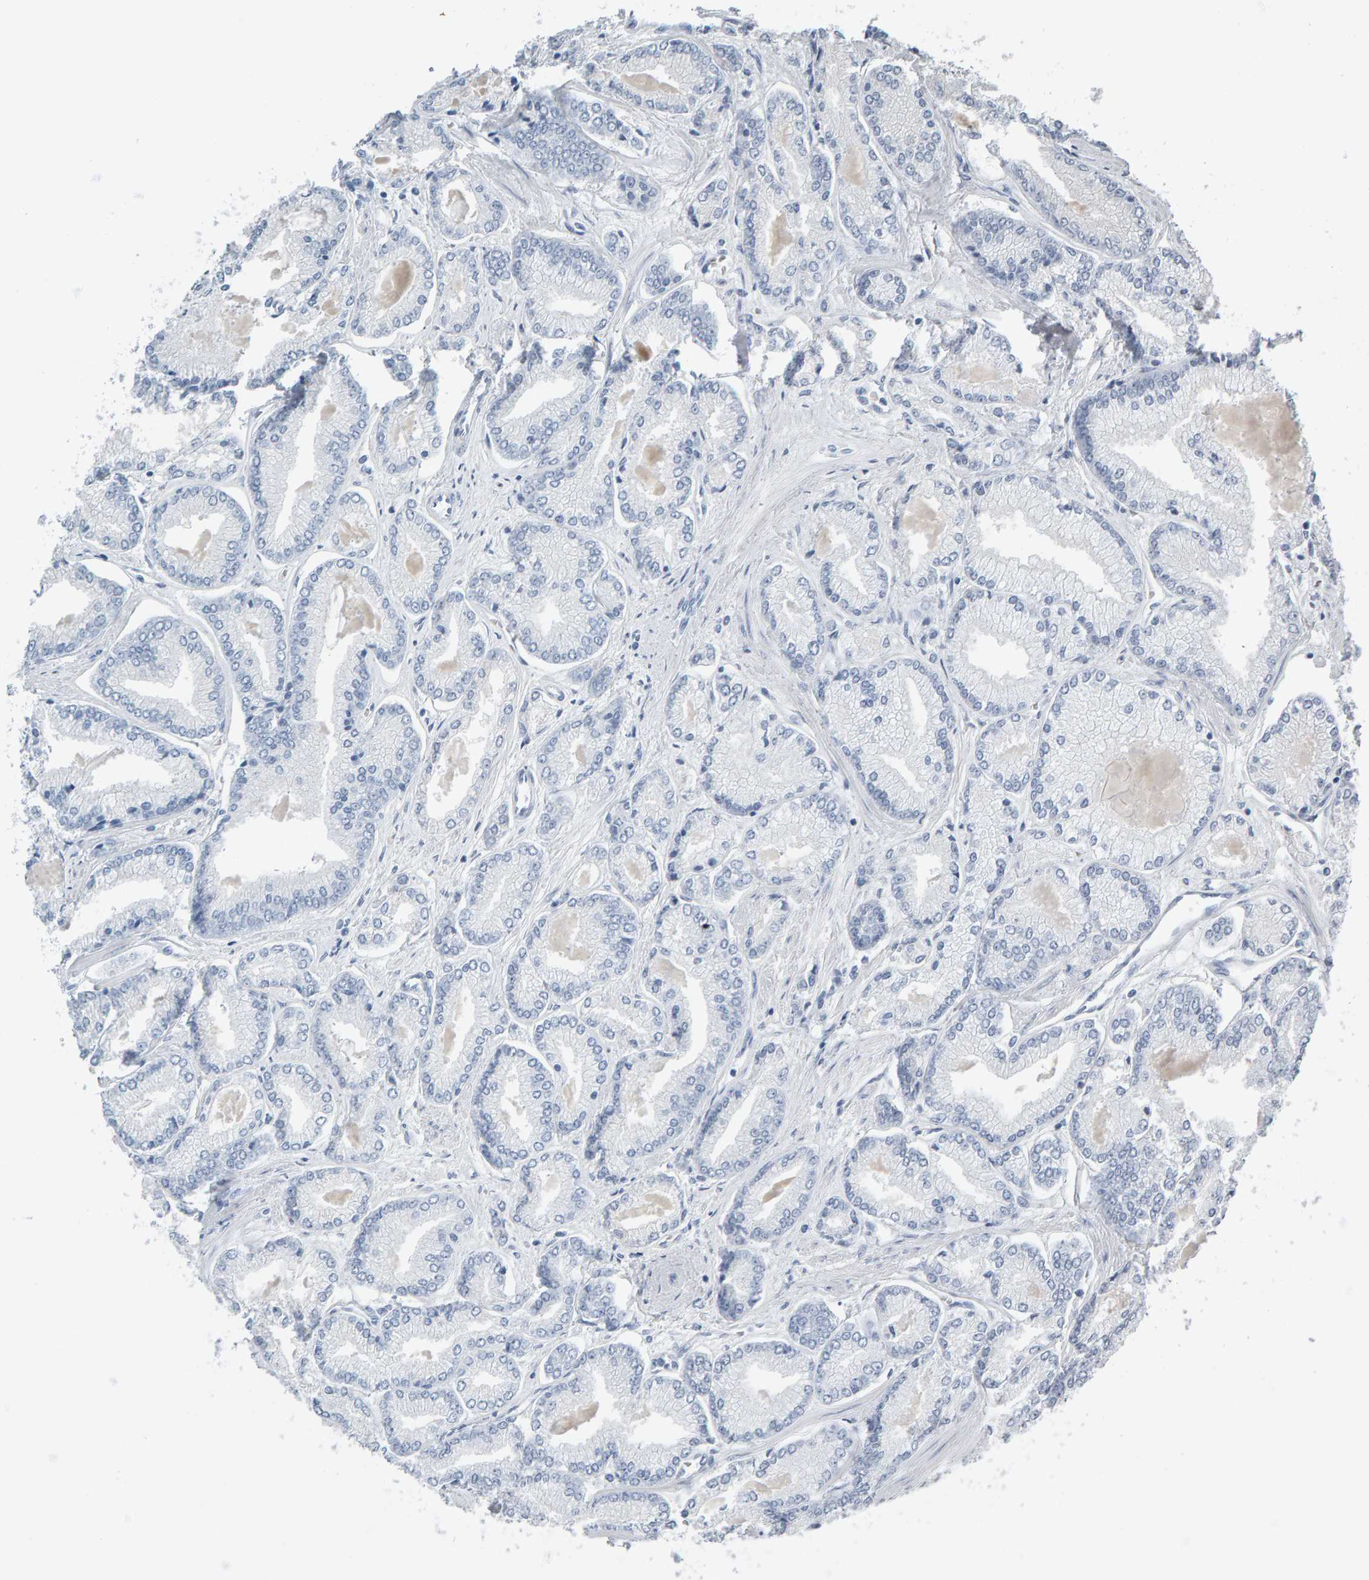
{"staining": {"intensity": "negative", "quantity": "none", "location": "none"}, "tissue": "prostate cancer", "cell_type": "Tumor cells", "image_type": "cancer", "snomed": [{"axis": "morphology", "description": "Adenocarcinoma, Low grade"}, {"axis": "topography", "description": "Prostate"}], "caption": "Immunohistochemical staining of prostate low-grade adenocarcinoma reveals no significant positivity in tumor cells.", "gene": "SPACA3", "patient": {"sex": "male", "age": 52}}